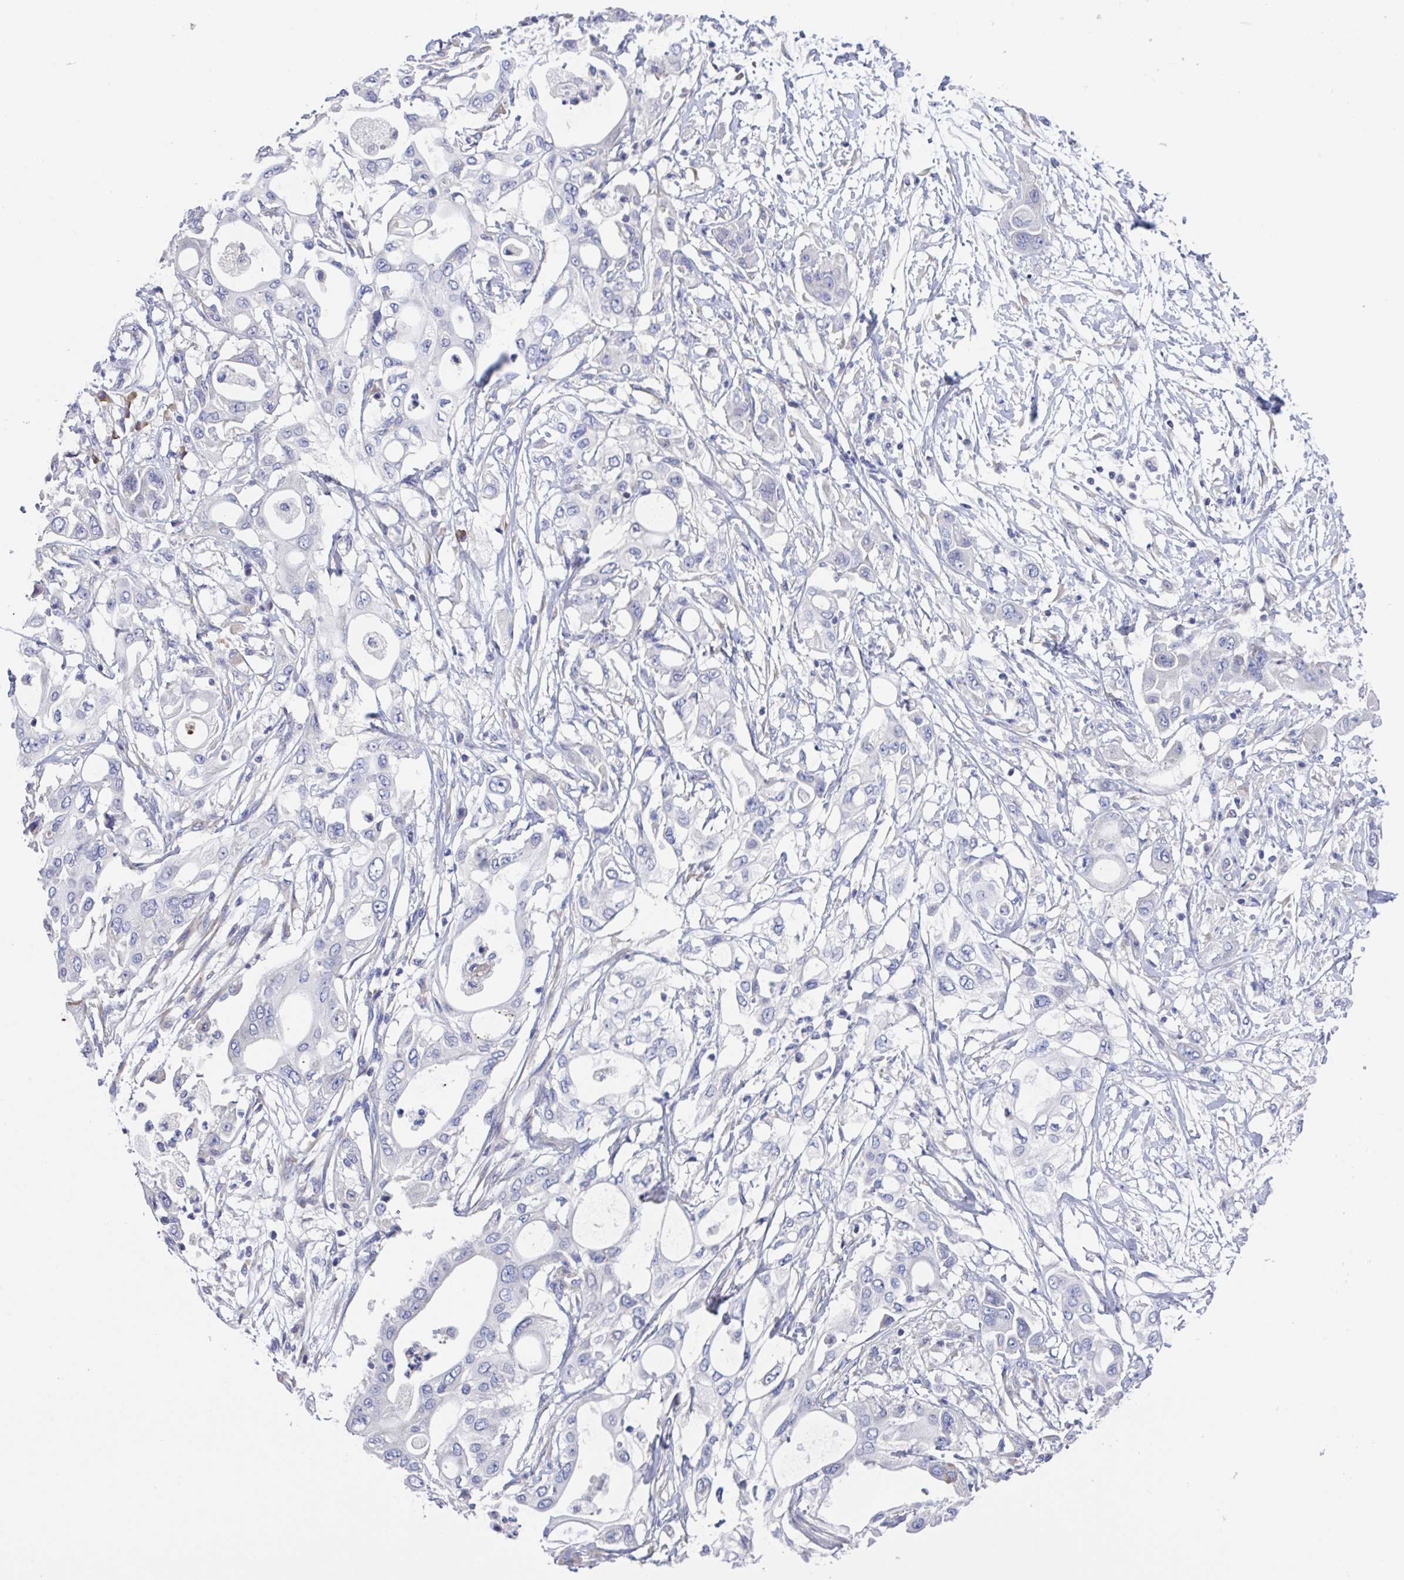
{"staining": {"intensity": "negative", "quantity": "none", "location": "none"}, "tissue": "pancreatic cancer", "cell_type": "Tumor cells", "image_type": "cancer", "snomed": [{"axis": "morphology", "description": "Adenocarcinoma, NOS"}, {"axis": "topography", "description": "Pancreas"}], "caption": "A histopathology image of pancreatic cancer stained for a protein shows no brown staining in tumor cells.", "gene": "LRRC58", "patient": {"sex": "male", "age": 68}}